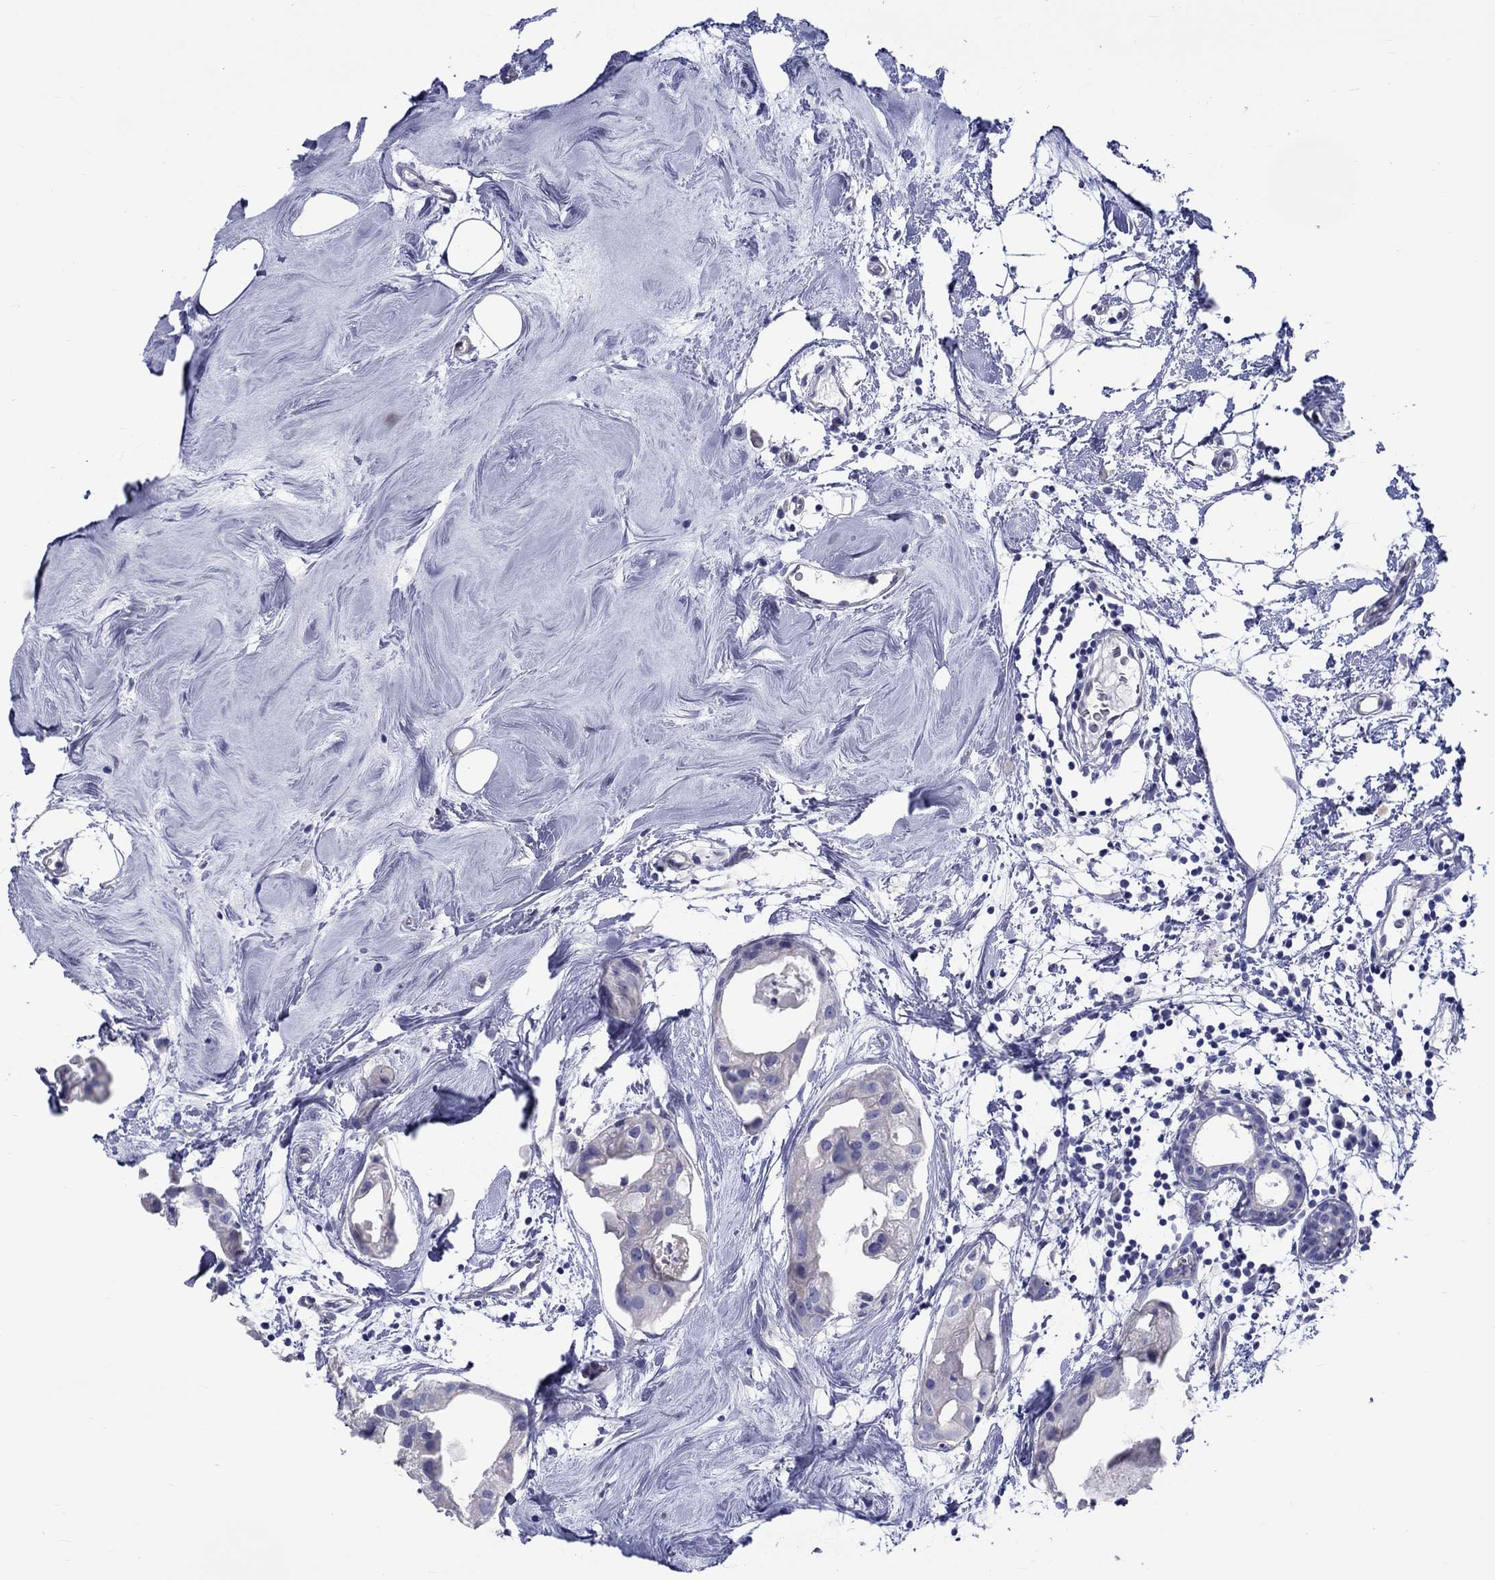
{"staining": {"intensity": "negative", "quantity": "none", "location": "none"}, "tissue": "breast cancer", "cell_type": "Tumor cells", "image_type": "cancer", "snomed": [{"axis": "morphology", "description": "Normal tissue, NOS"}, {"axis": "morphology", "description": "Duct carcinoma"}, {"axis": "topography", "description": "Breast"}], "caption": "Breast cancer (infiltrating ductal carcinoma) was stained to show a protein in brown. There is no significant expression in tumor cells.", "gene": "SH2D7", "patient": {"sex": "female", "age": 40}}